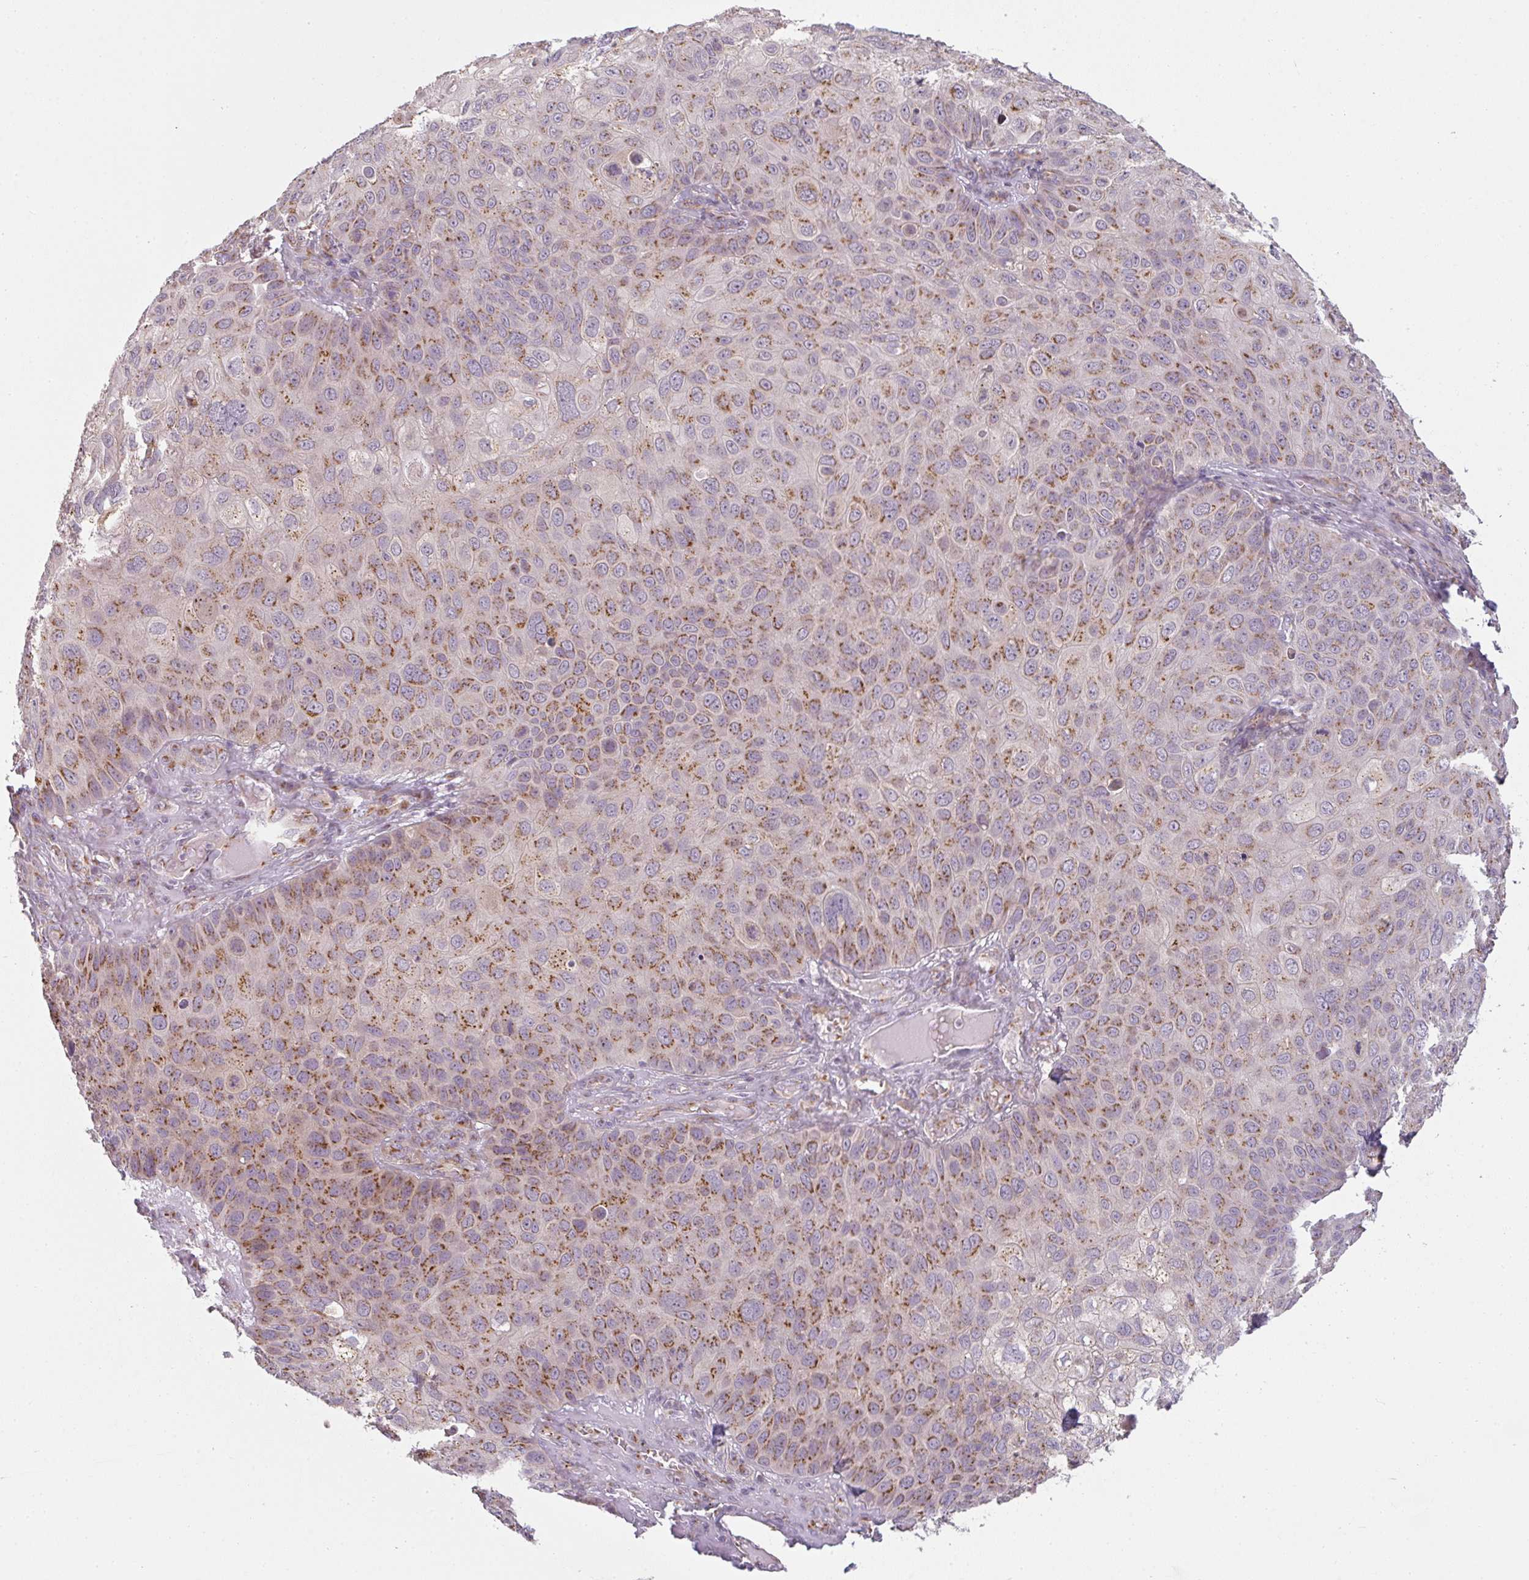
{"staining": {"intensity": "strong", "quantity": ">75%", "location": "cytoplasmic/membranous"}, "tissue": "skin cancer", "cell_type": "Tumor cells", "image_type": "cancer", "snomed": [{"axis": "morphology", "description": "Squamous cell carcinoma, NOS"}, {"axis": "topography", "description": "Skin"}], "caption": "Skin cancer stained for a protein (brown) reveals strong cytoplasmic/membranous positive positivity in about >75% of tumor cells.", "gene": "GVQW3", "patient": {"sex": "male", "age": 87}}